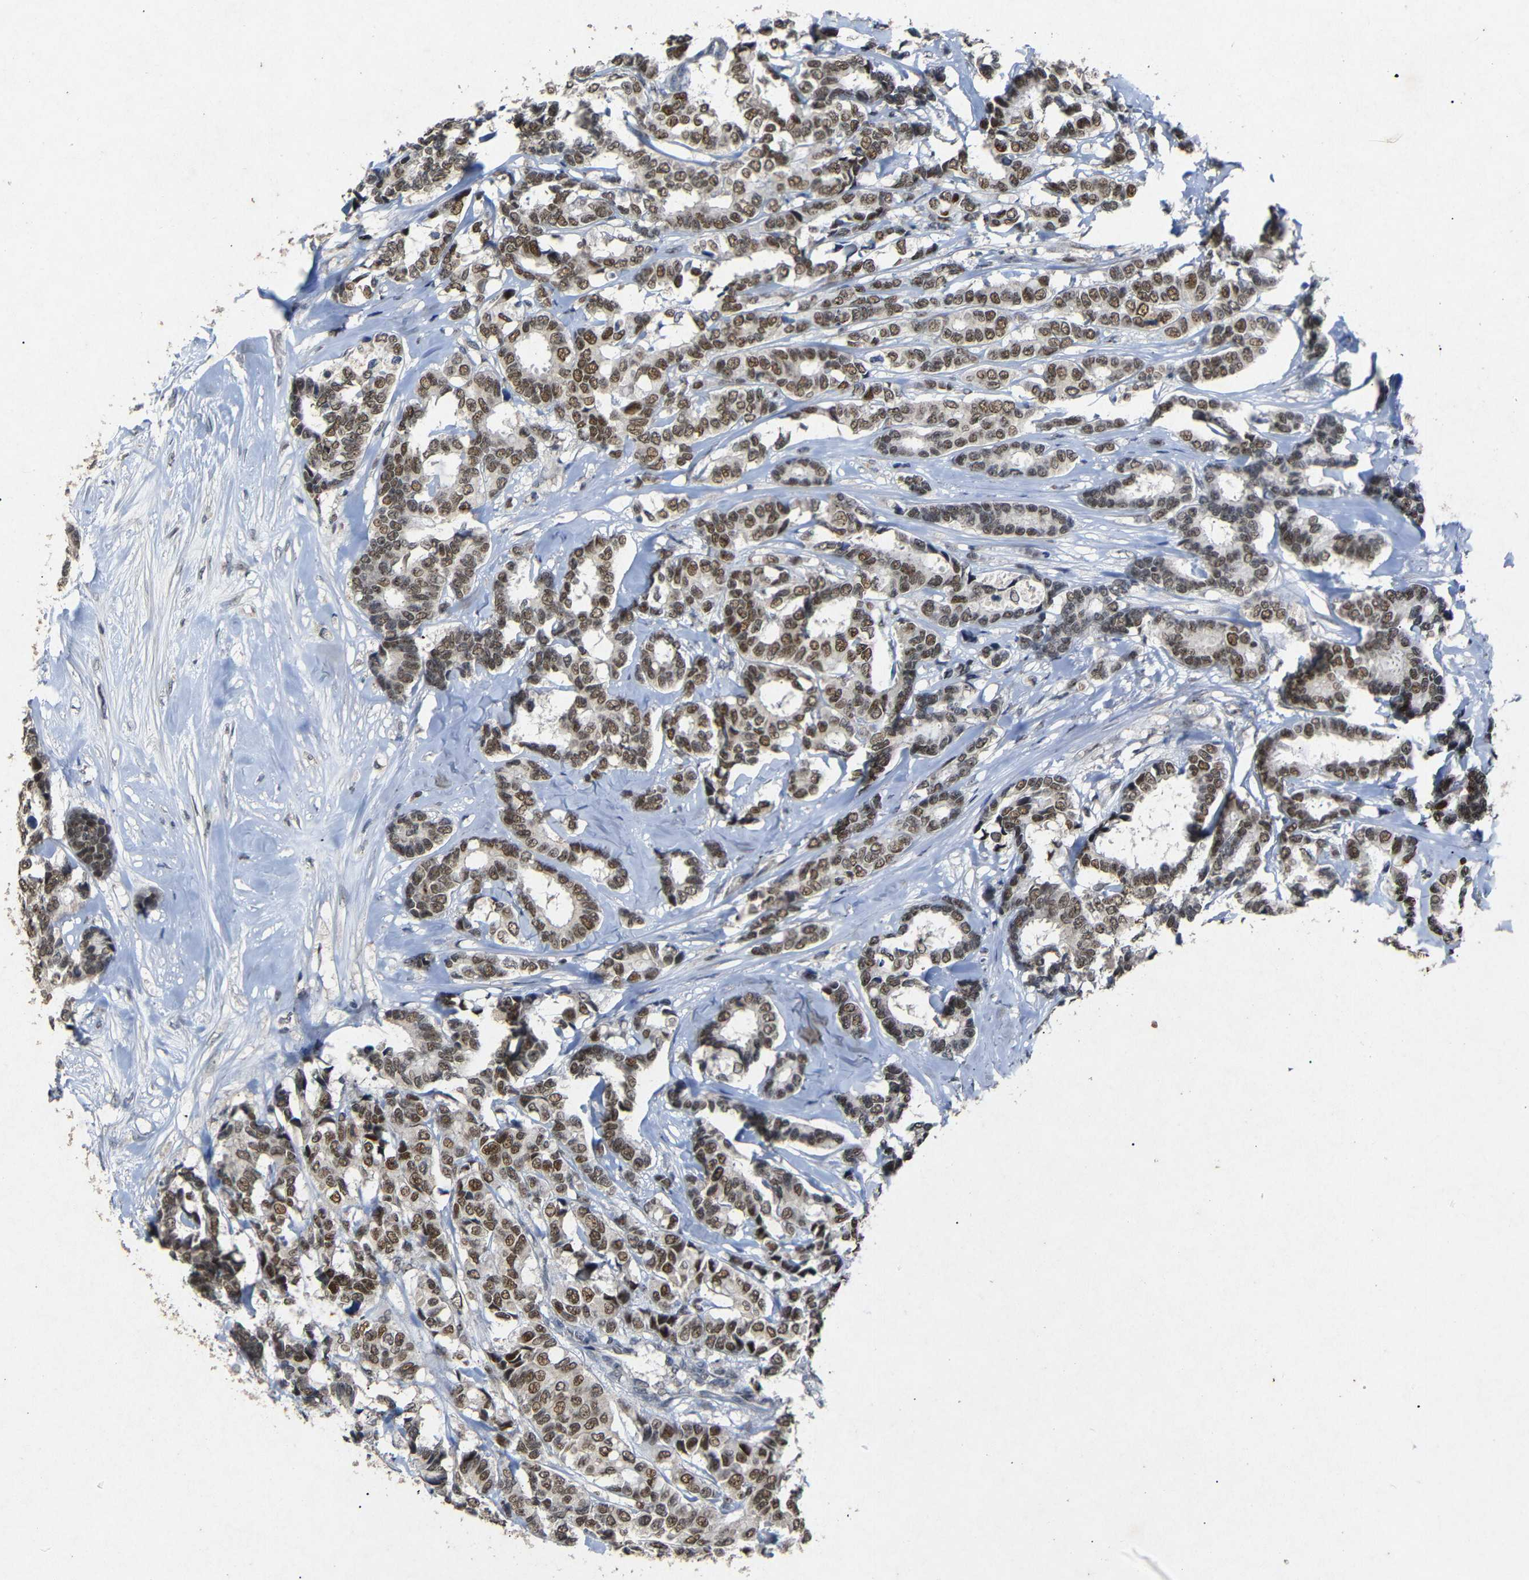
{"staining": {"intensity": "moderate", "quantity": ">75%", "location": "nuclear"}, "tissue": "breast cancer", "cell_type": "Tumor cells", "image_type": "cancer", "snomed": [{"axis": "morphology", "description": "Duct carcinoma"}, {"axis": "topography", "description": "Breast"}], "caption": "Human intraductal carcinoma (breast) stained with a protein marker exhibits moderate staining in tumor cells.", "gene": "PARN", "patient": {"sex": "female", "age": 87}}